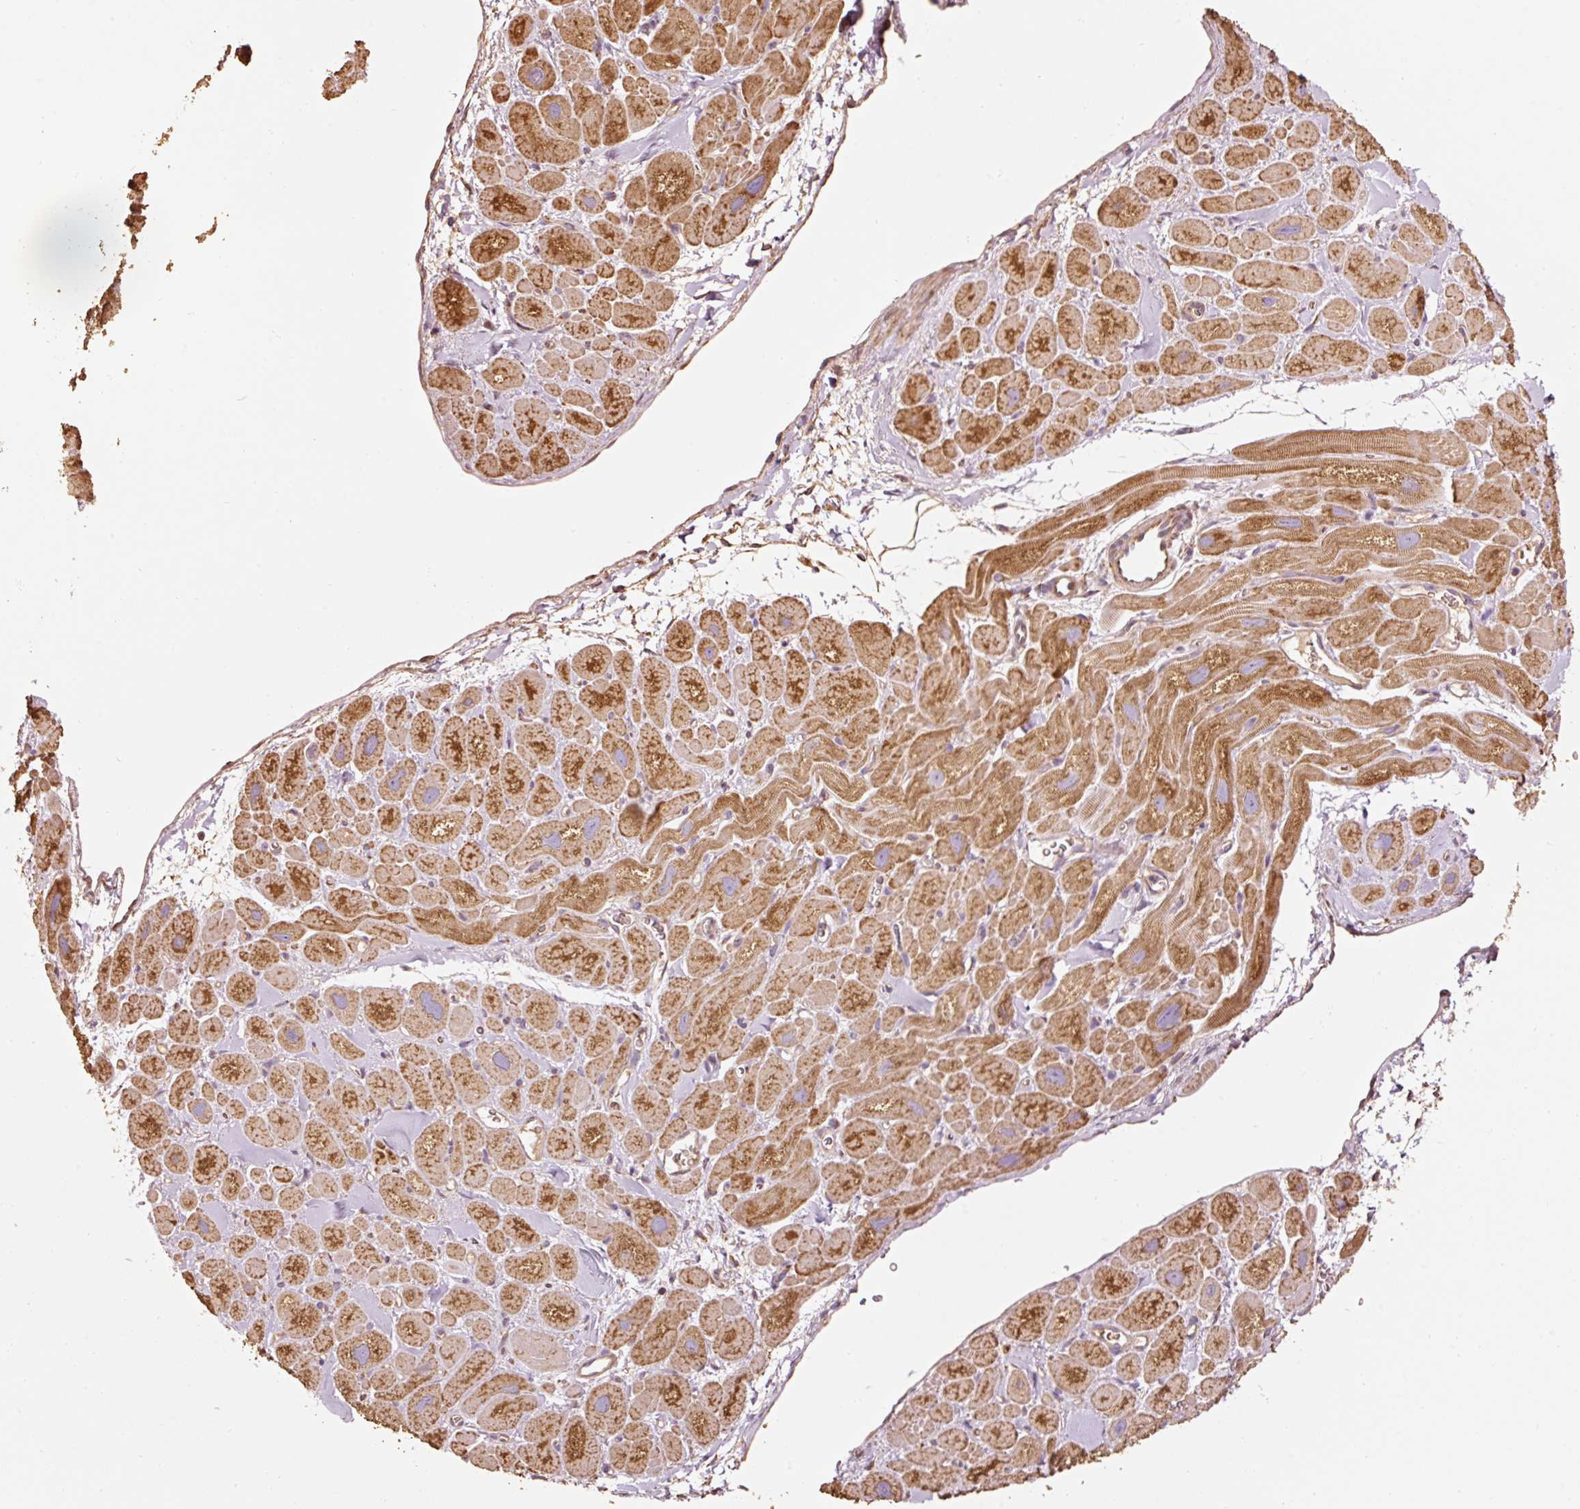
{"staining": {"intensity": "moderate", "quantity": ">75%", "location": "cytoplasmic/membranous"}, "tissue": "heart muscle", "cell_type": "Cardiomyocytes", "image_type": "normal", "snomed": [{"axis": "morphology", "description": "Normal tissue, NOS"}, {"axis": "topography", "description": "Heart"}], "caption": "Immunohistochemical staining of unremarkable human heart muscle reveals medium levels of moderate cytoplasmic/membranous staining in approximately >75% of cardiomyocytes. Nuclei are stained in blue.", "gene": "EFHC1", "patient": {"sex": "male", "age": 49}}